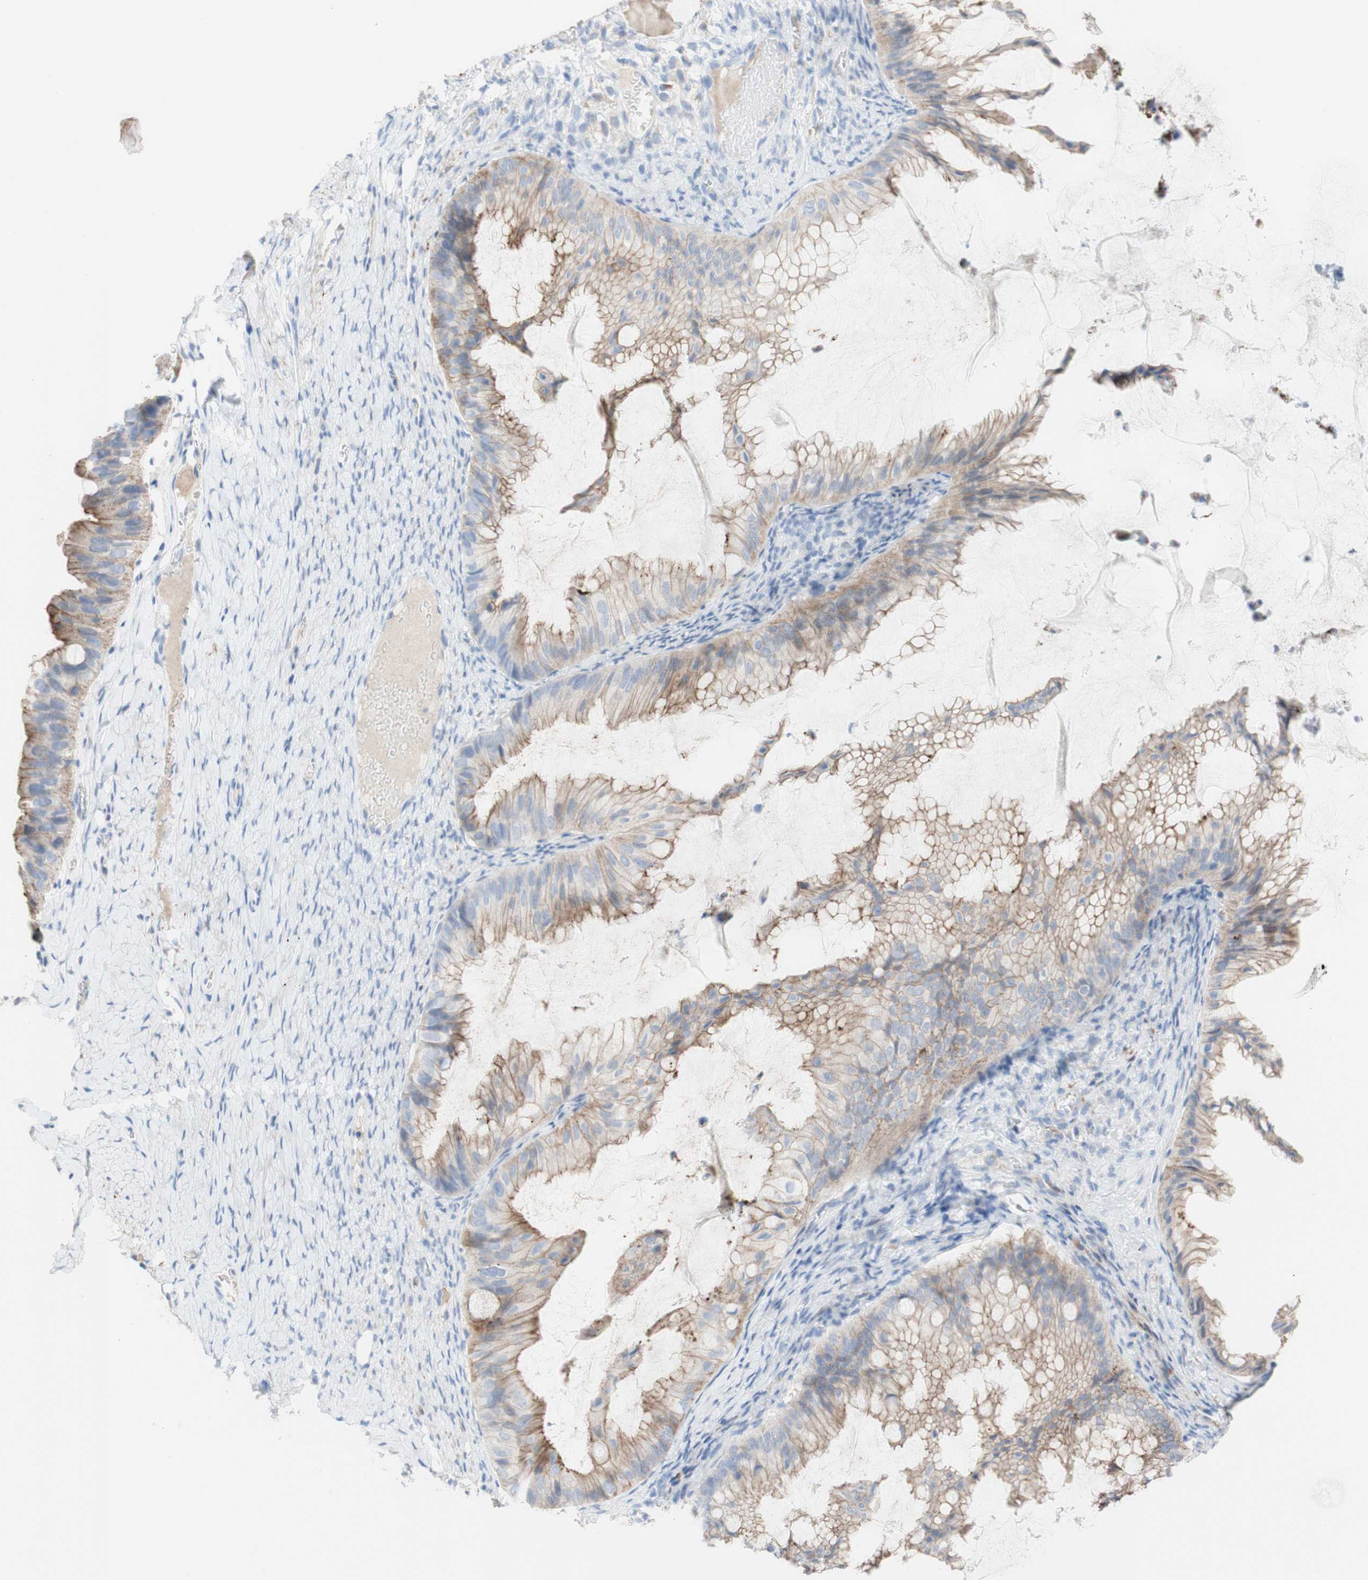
{"staining": {"intensity": "weak", "quantity": ">75%", "location": "cytoplasmic/membranous"}, "tissue": "ovarian cancer", "cell_type": "Tumor cells", "image_type": "cancer", "snomed": [{"axis": "morphology", "description": "Cystadenocarcinoma, mucinous, NOS"}, {"axis": "topography", "description": "Ovary"}], "caption": "A brown stain highlights weak cytoplasmic/membranous positivity of a protein in human ovarian cancer (mucinous cystadenocarcinoma) tumor cells.", "gene": "DSC2", "patient": {"sex": "female", "age": 61}}